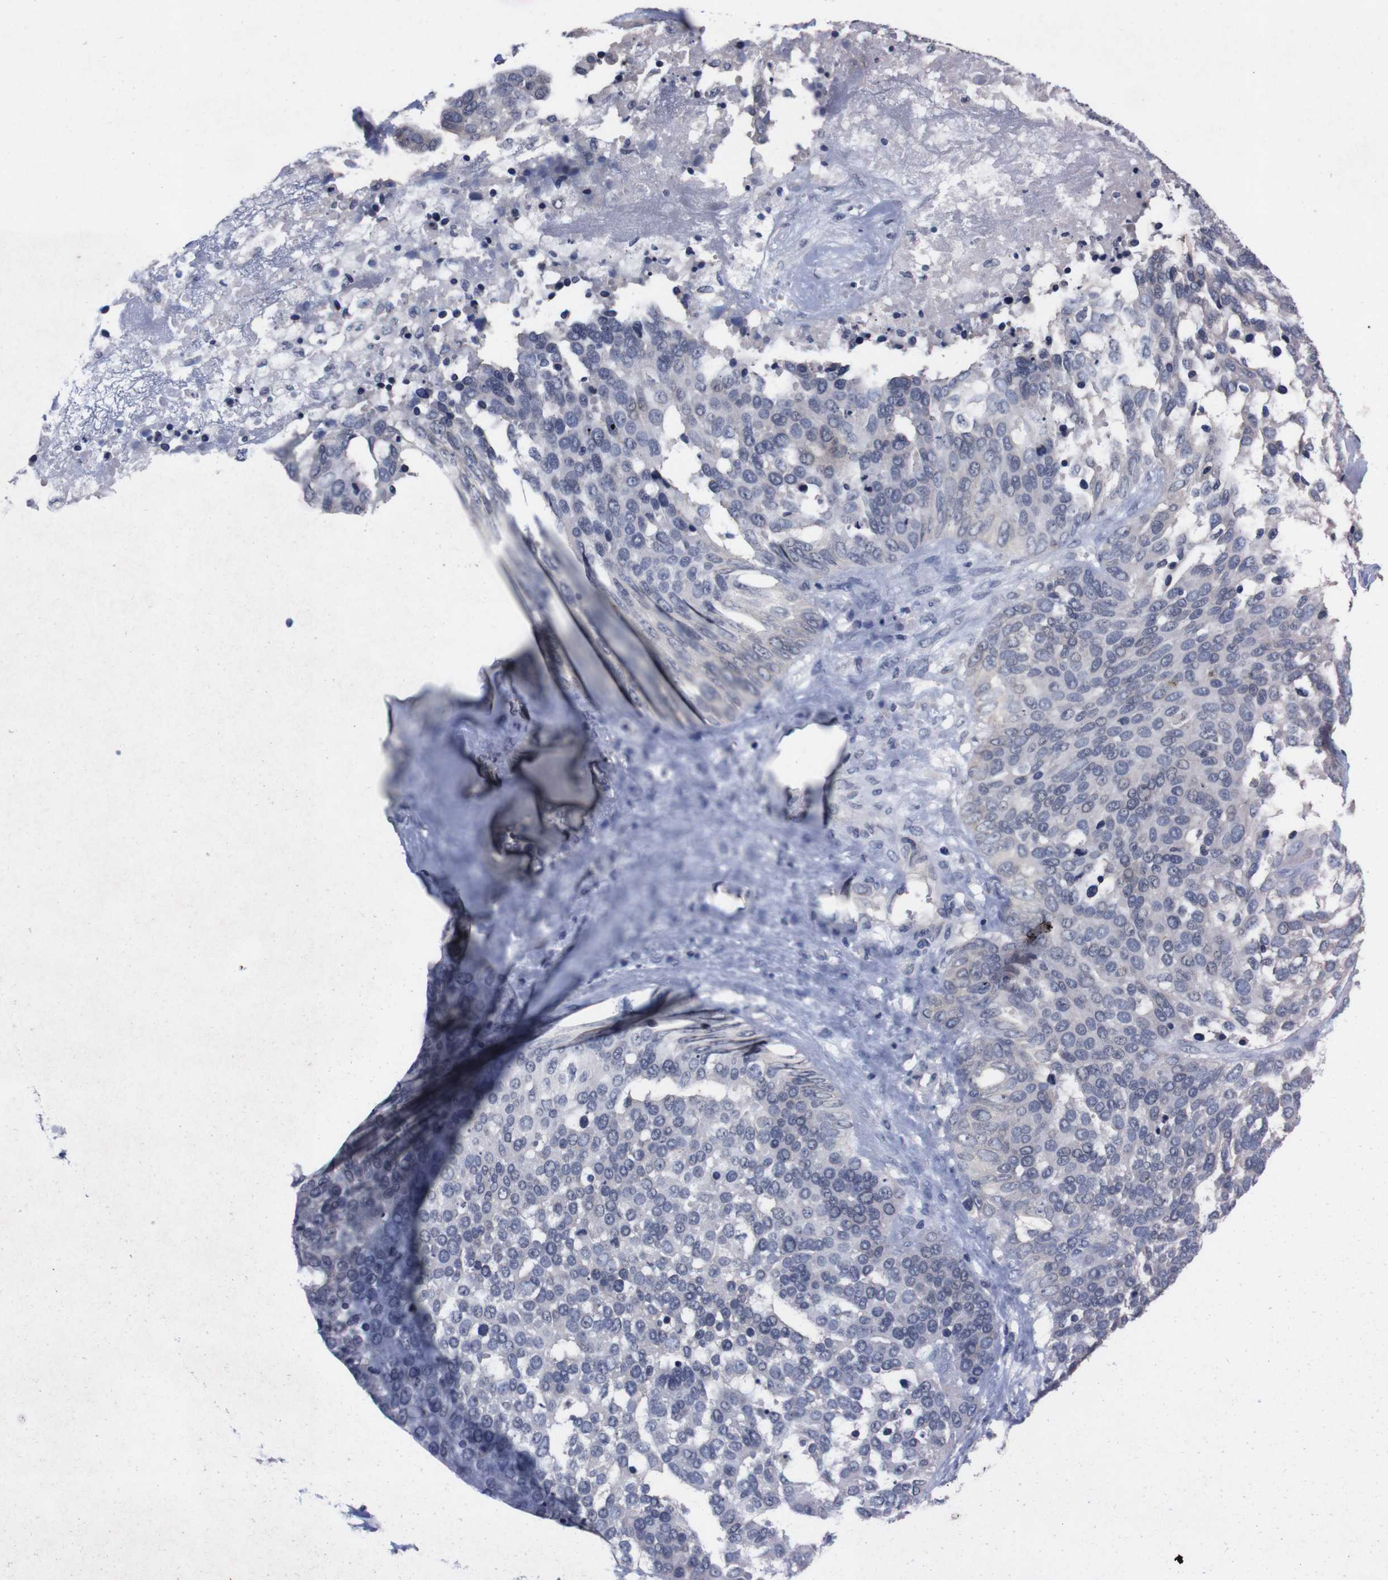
{"staining": {"intensity": "negative", "quantity": "none", "location": "none"}, "tissue": "ovarian cancer", "cell_type": "Tumor cells", "image_type": "cancer", "snomed": [{"axis": "morphology", "description": "Cystadenocarcinoma, serous, NOS"}, {"axis": "topography", "description": "Ovary"}], "caption": "Immunohistochemistry of human ovarian cancer (serous cystadenocarcinoma) reveals no expression in tumor cells.", "gene": "TNFRSF21", "patient": {"sex": "female", "age": 44}}